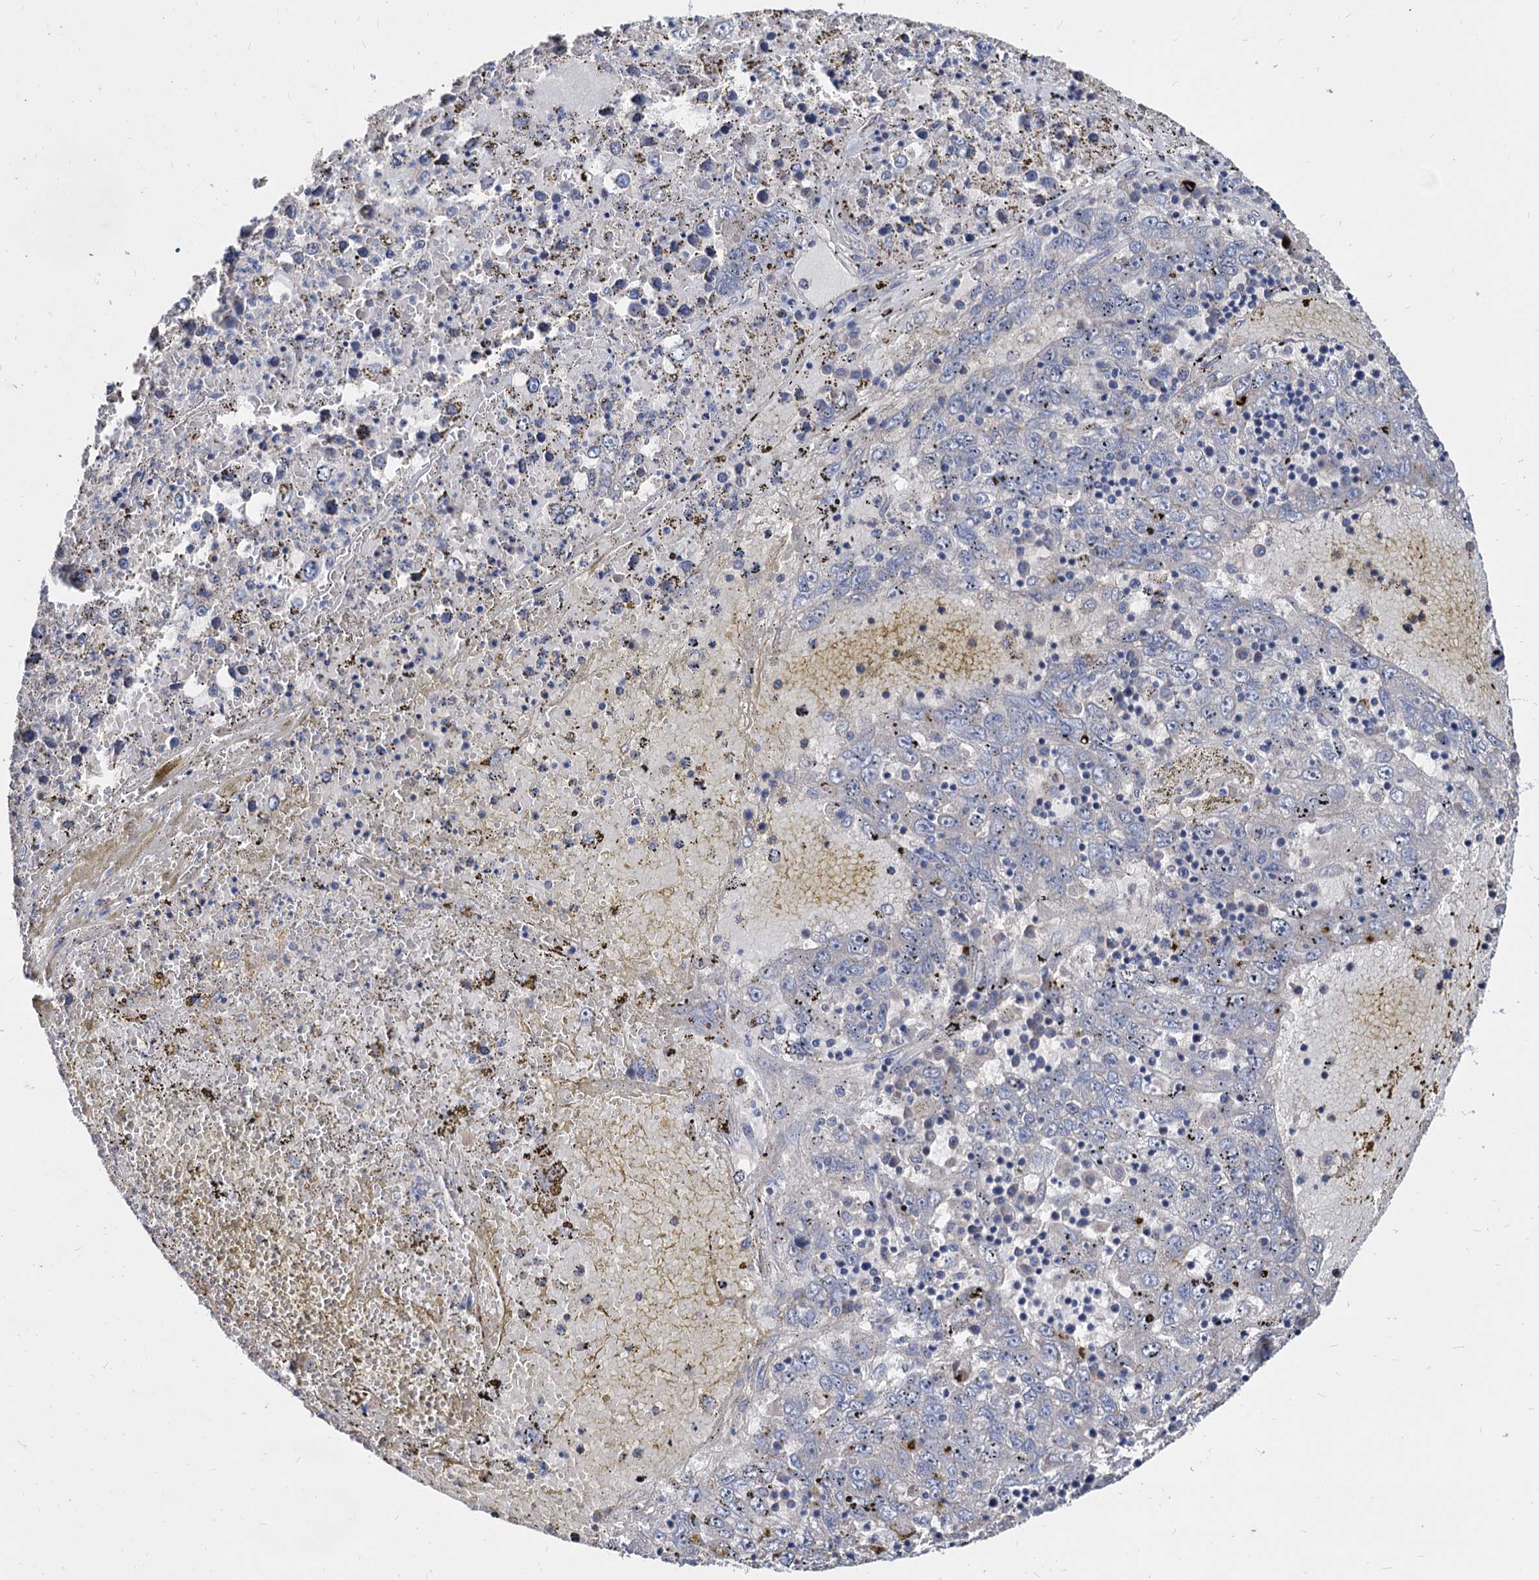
{"staining": {"intensity": "negative", "quantity": "none", "location": "none"}, "tissue": "liver cancer", "cell_type": "Tumor cells", "image_type": "cancer", "snomed": [{"axis": "morphology", "description": "Carcinoma, Hepatocellular, NOS"}, {"axis": "topography", "description": "Liver"}], "caption": "Liver cancer stained for a protein using IHC shows no expression tumor cells.", "gene": "WDR11", "patient": {"sex": "male", "age": 49}}